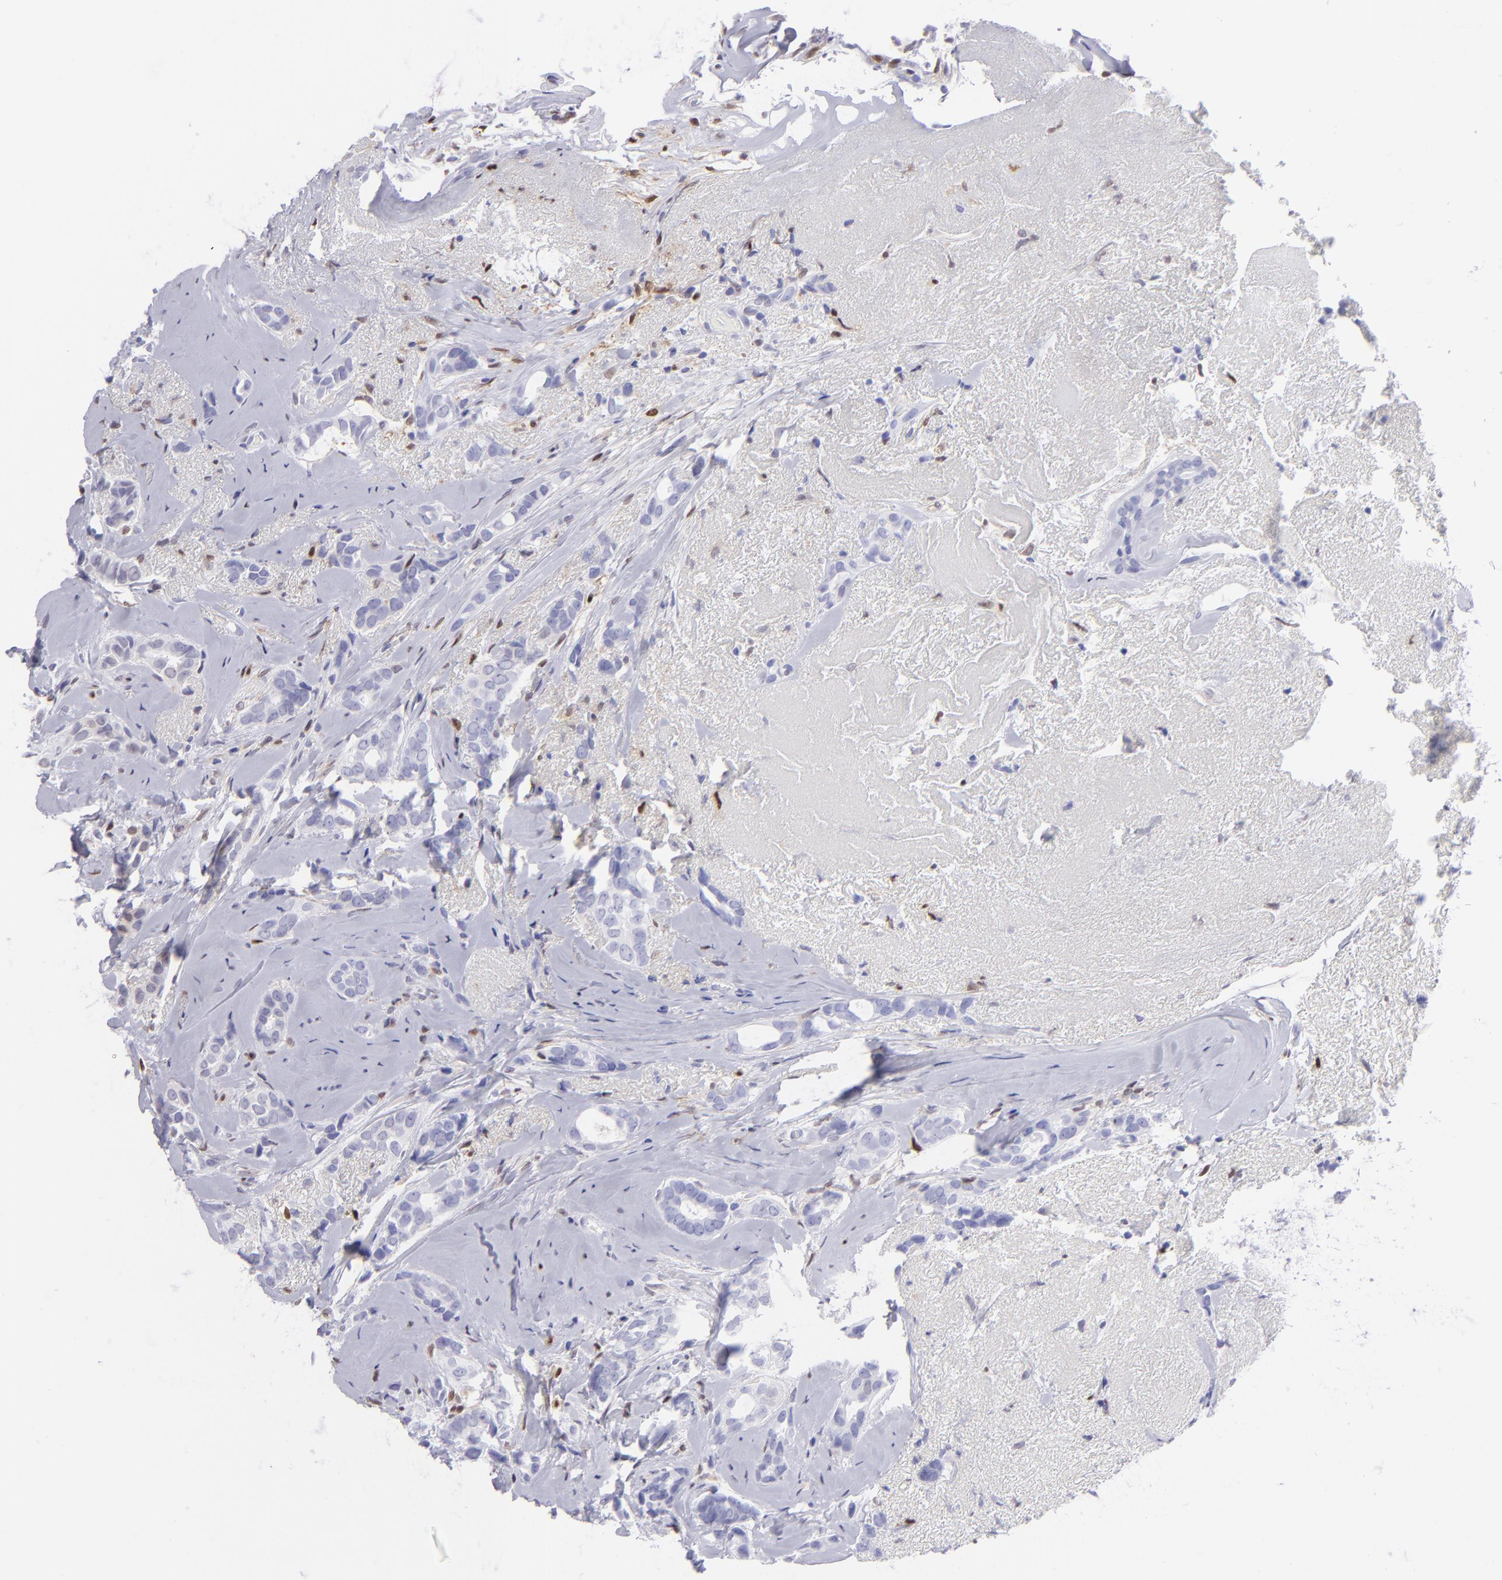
{"staining": {"intensity": "negative", "quantity": "none", "location": "none"}, "tissue": "breast cancer", "cell_type": "Tumor cells", "image_type": "cancer", "snomed": [{"axis": "morphology", "description": "Duct carcinoma"}, {"axis": "topography", "description": "Breast"}], "caption": "A high-resolution image shows immunohistochemistry staining of infiltrating ductal carcinoma (breast), which displays no significant expression in tumor cells.", "gene": "MITF", "patient": {"sex": "female", "age": 54}}